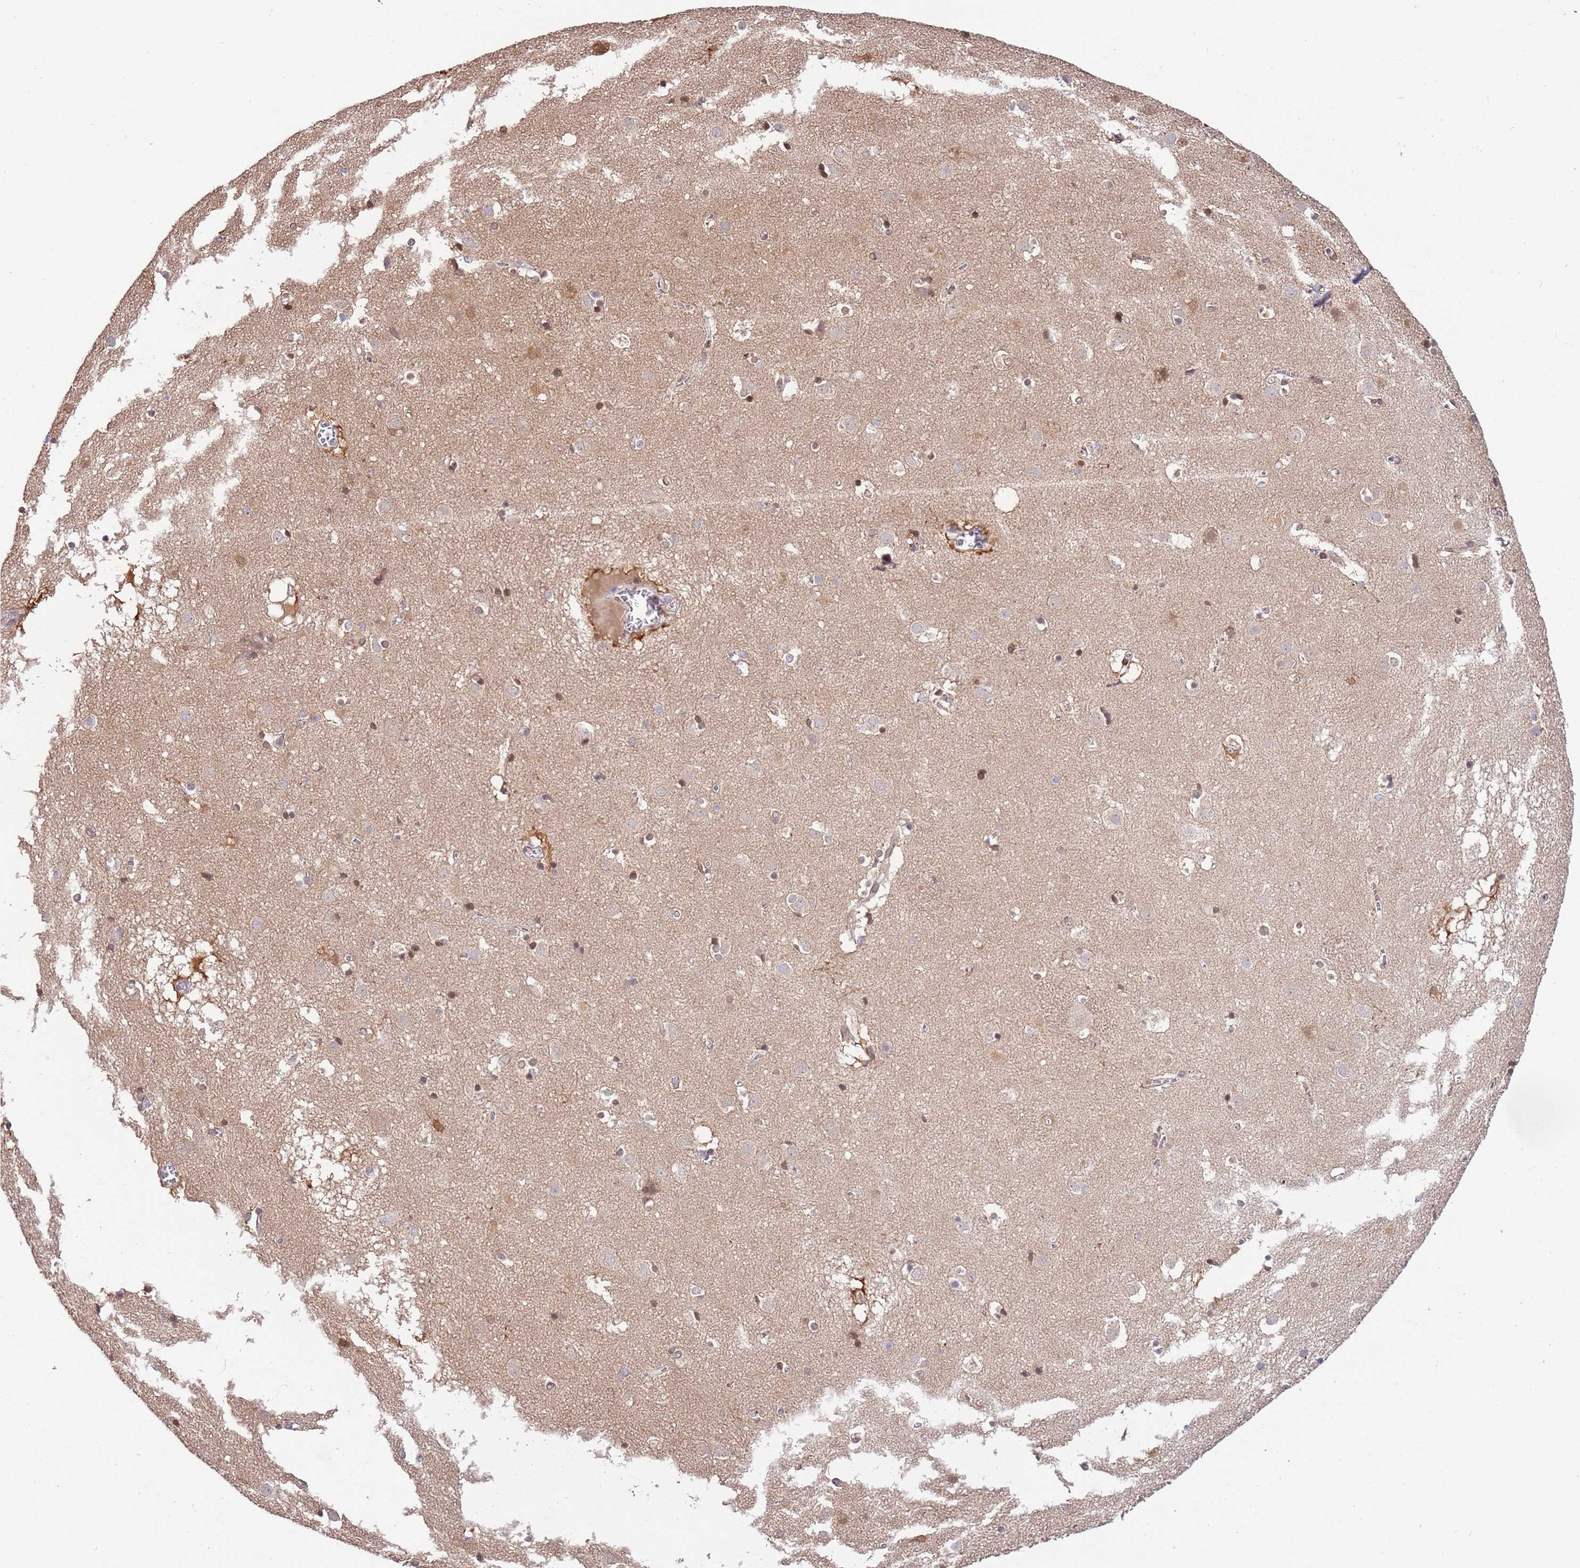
{"staining": {"intensity": "moderate", "quantity": "<25%", "location": "nuclear"}, "tissue": "caudate", "cell_type": "Glial cells", "image_type": "normal", "snomed": [{"axis": "morphology", "description": "Normal tissue, NOS"}, {"axis": "topography", "description": "Lateral ventricle wall"}], "caption": "Immunohistochemical staining of unremarkable caudate exhibits low levels of moderate nuclear positivity in approximately <25% of glial cells. The staining is performed using DAB brown chromogen to label protein expression. The nuclei are counter-stained blue using hematoxylin.", "gene": "ZNF665", "patient": {"sex": "male", "age": 70}}